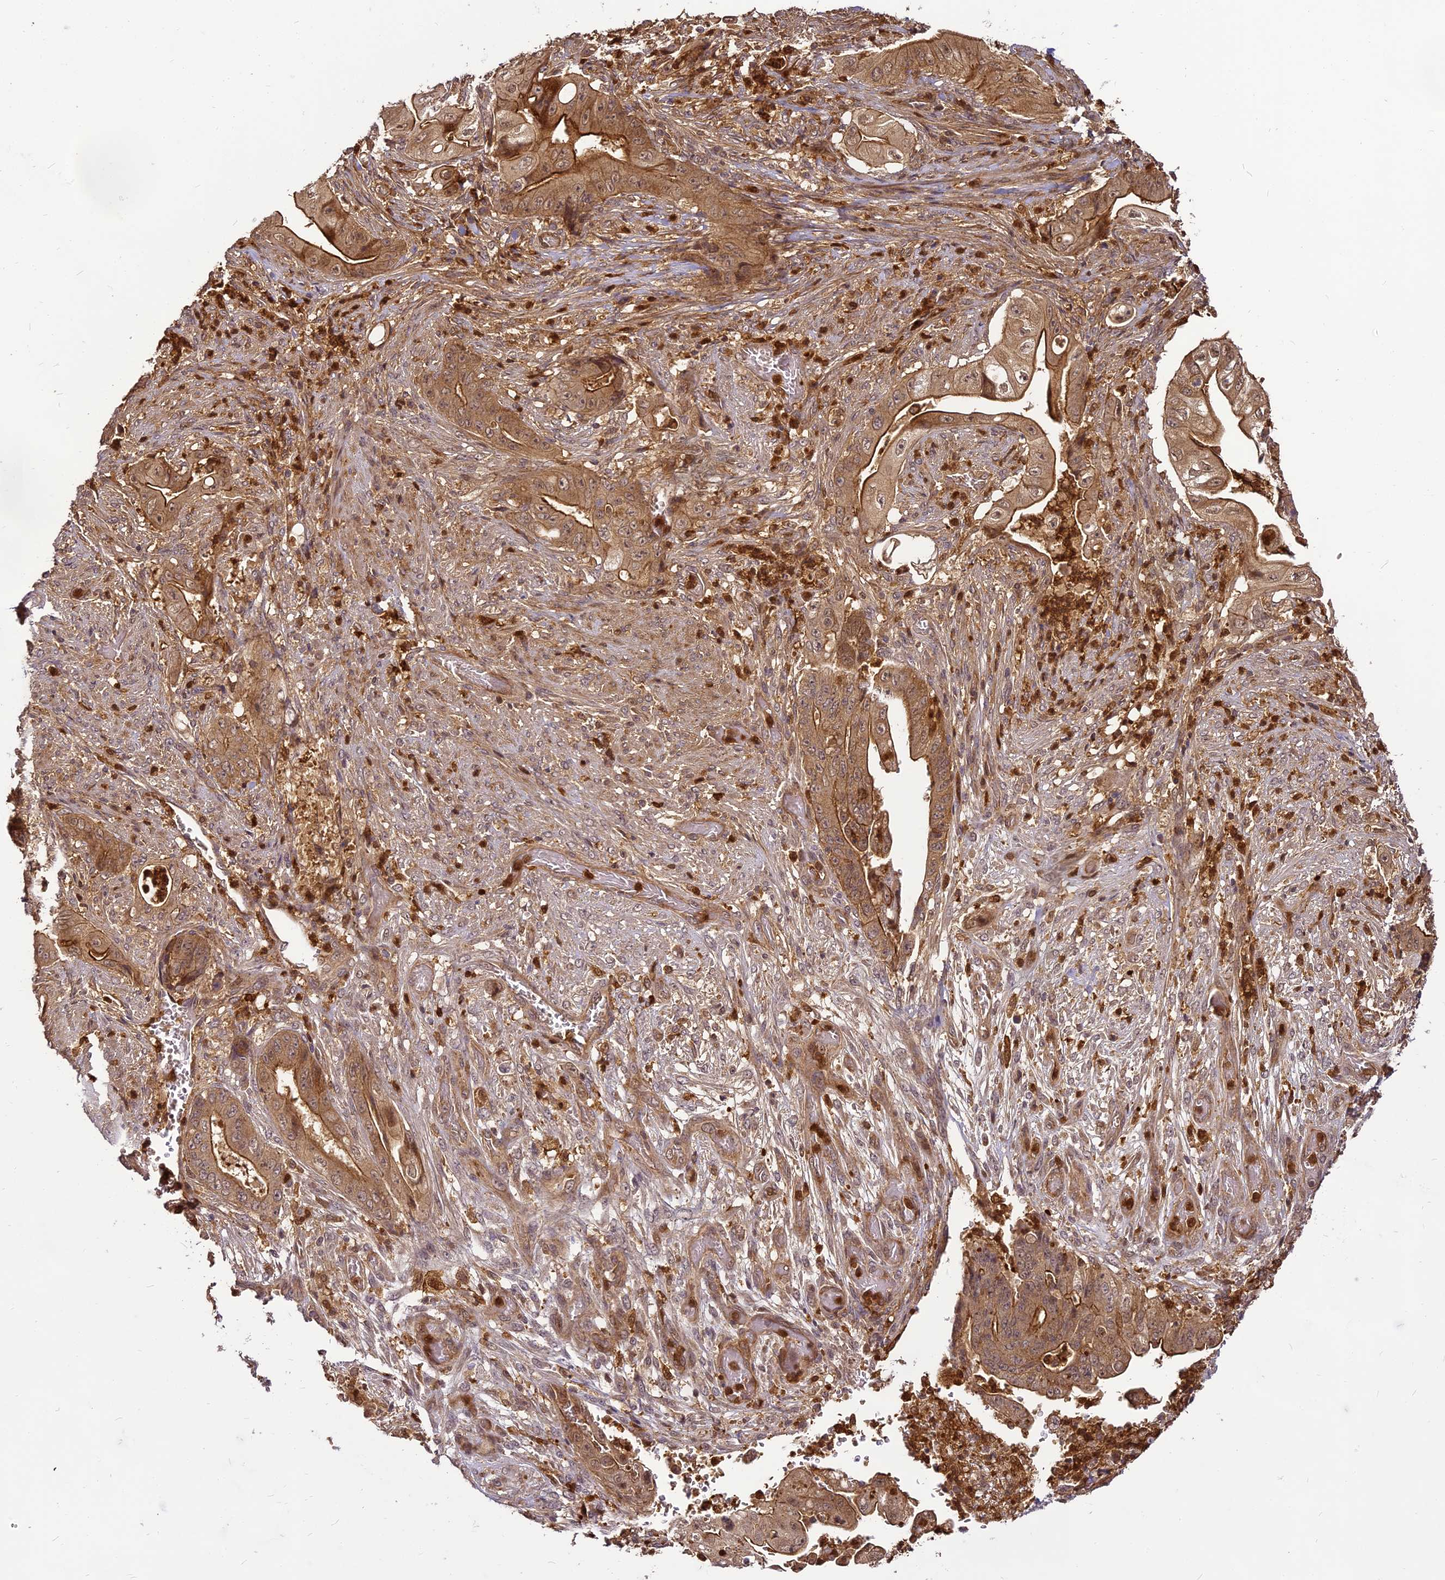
{"staining": {"intensity": "moderate", "quantity": ">75%", "location": "cytoplasmic/membranous"}, "tissue": "stomach cancer", "cell_type": "Tumor cells", "image_type": "cancer", "snomed": [{"axis": "morphology", "description": "Adenocarcinoma, NOS"}, {"axis": "topography", "description": "Stomach"}], "caption": "The photomicrograph shows a brown stain indicating the presence of a protein in the cytoplasmic/membranous of tumor cells in adenocarcinoma (stomach). The staining was performed using DAB to visualize the protein expression in brown, while the nuclei were stained in blue with hematoxylin (Magnification: 20x).", "gene": "BCDIN3D", "patient": {"sex": "female", "age": 73}}